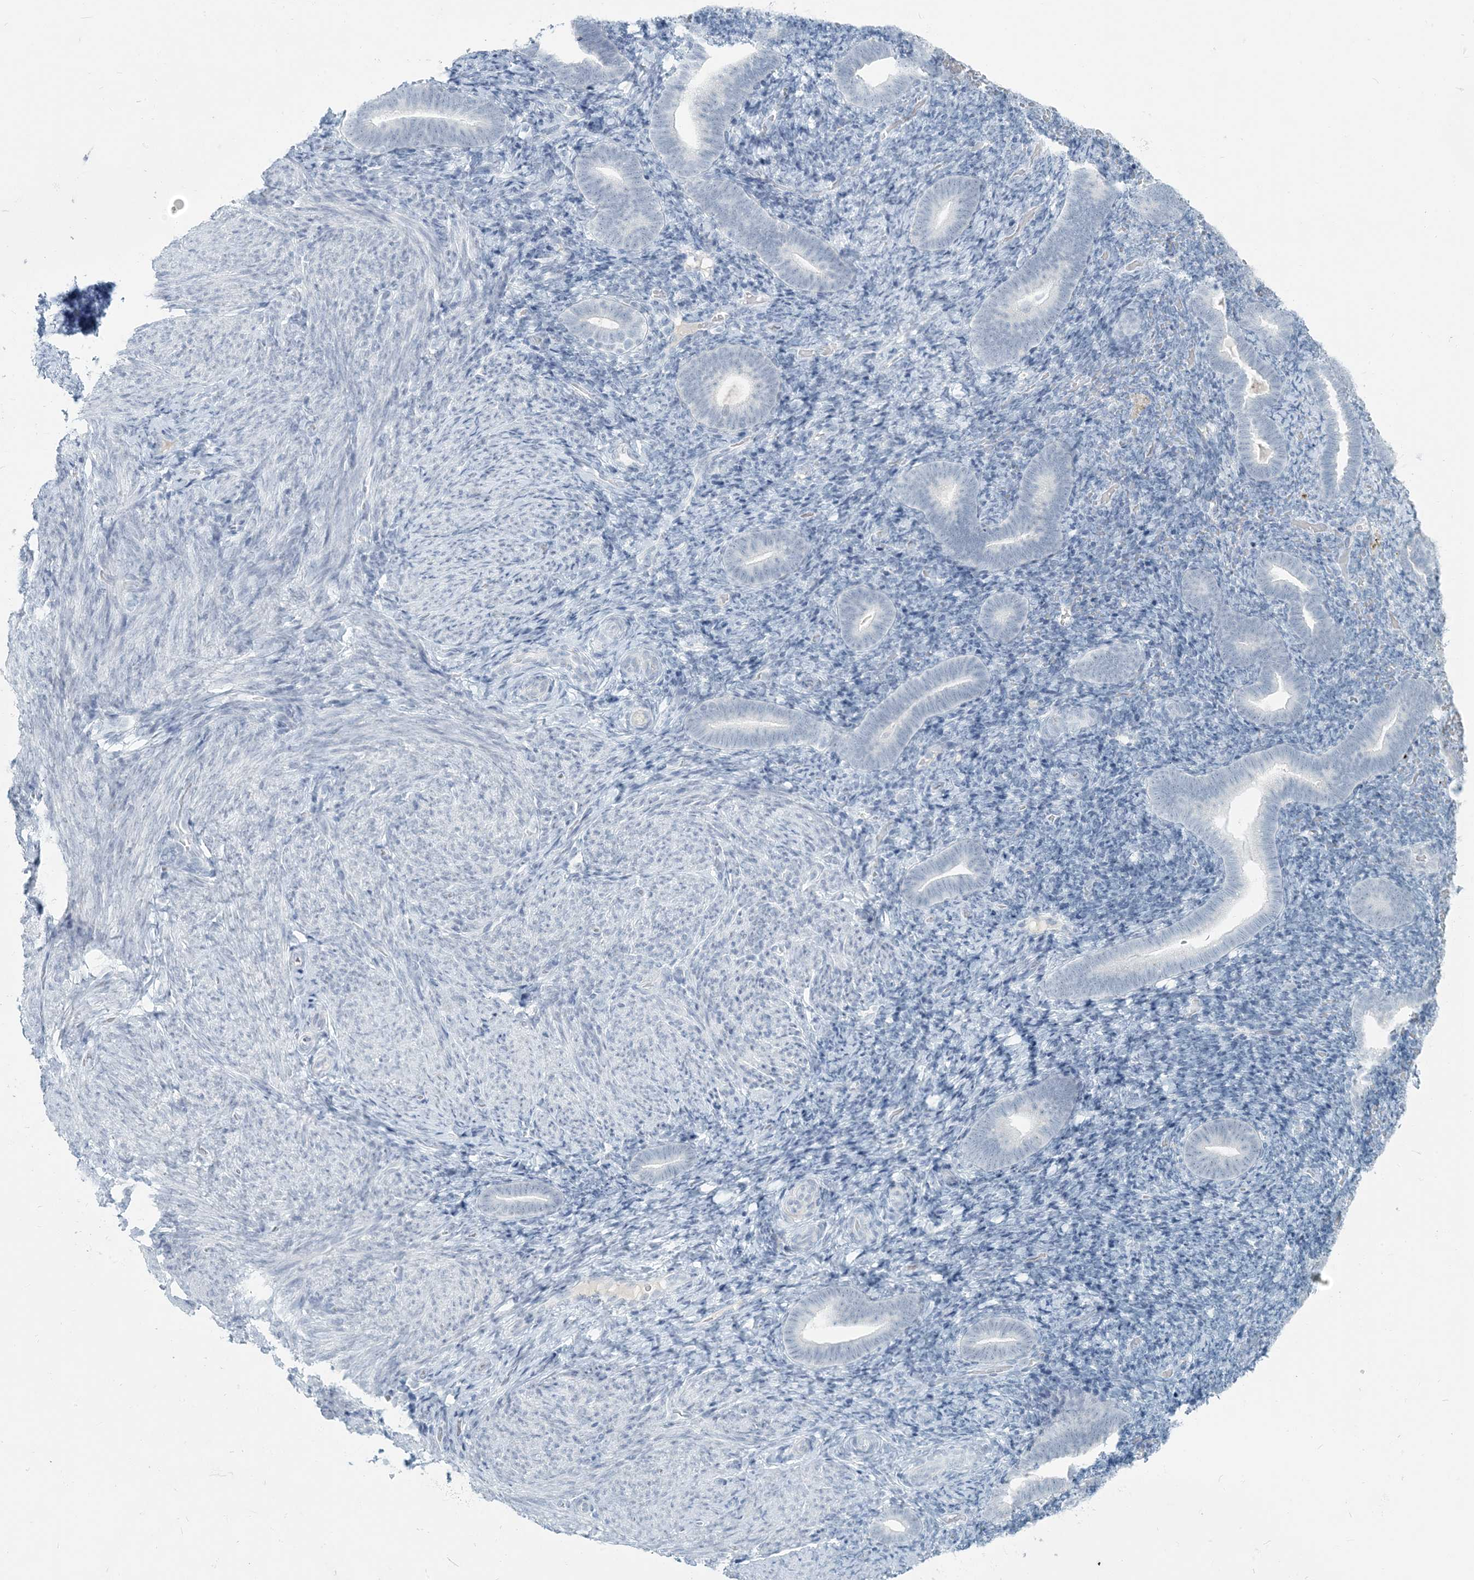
{"staining": {"intensity": "negative", "quantity": "none", "location": "none"}, "tissue": "endometrium", "cell_type": "Cells in endometrial stroma", "image_type": "normal", "snomed": [{"axis": "morphology", "description": "Normal tissue, NOS"}, {"axis": "topography", "description": "Endometrium"}], "caption": "DAB (3,3'-diaminobenzidine) immunohistochemical staining of unremarkable endometrium reveals no significant expression in cells in endometrial stroma.", "gene": "SCML1", "patient": {"sex": "female", "age": 51}}